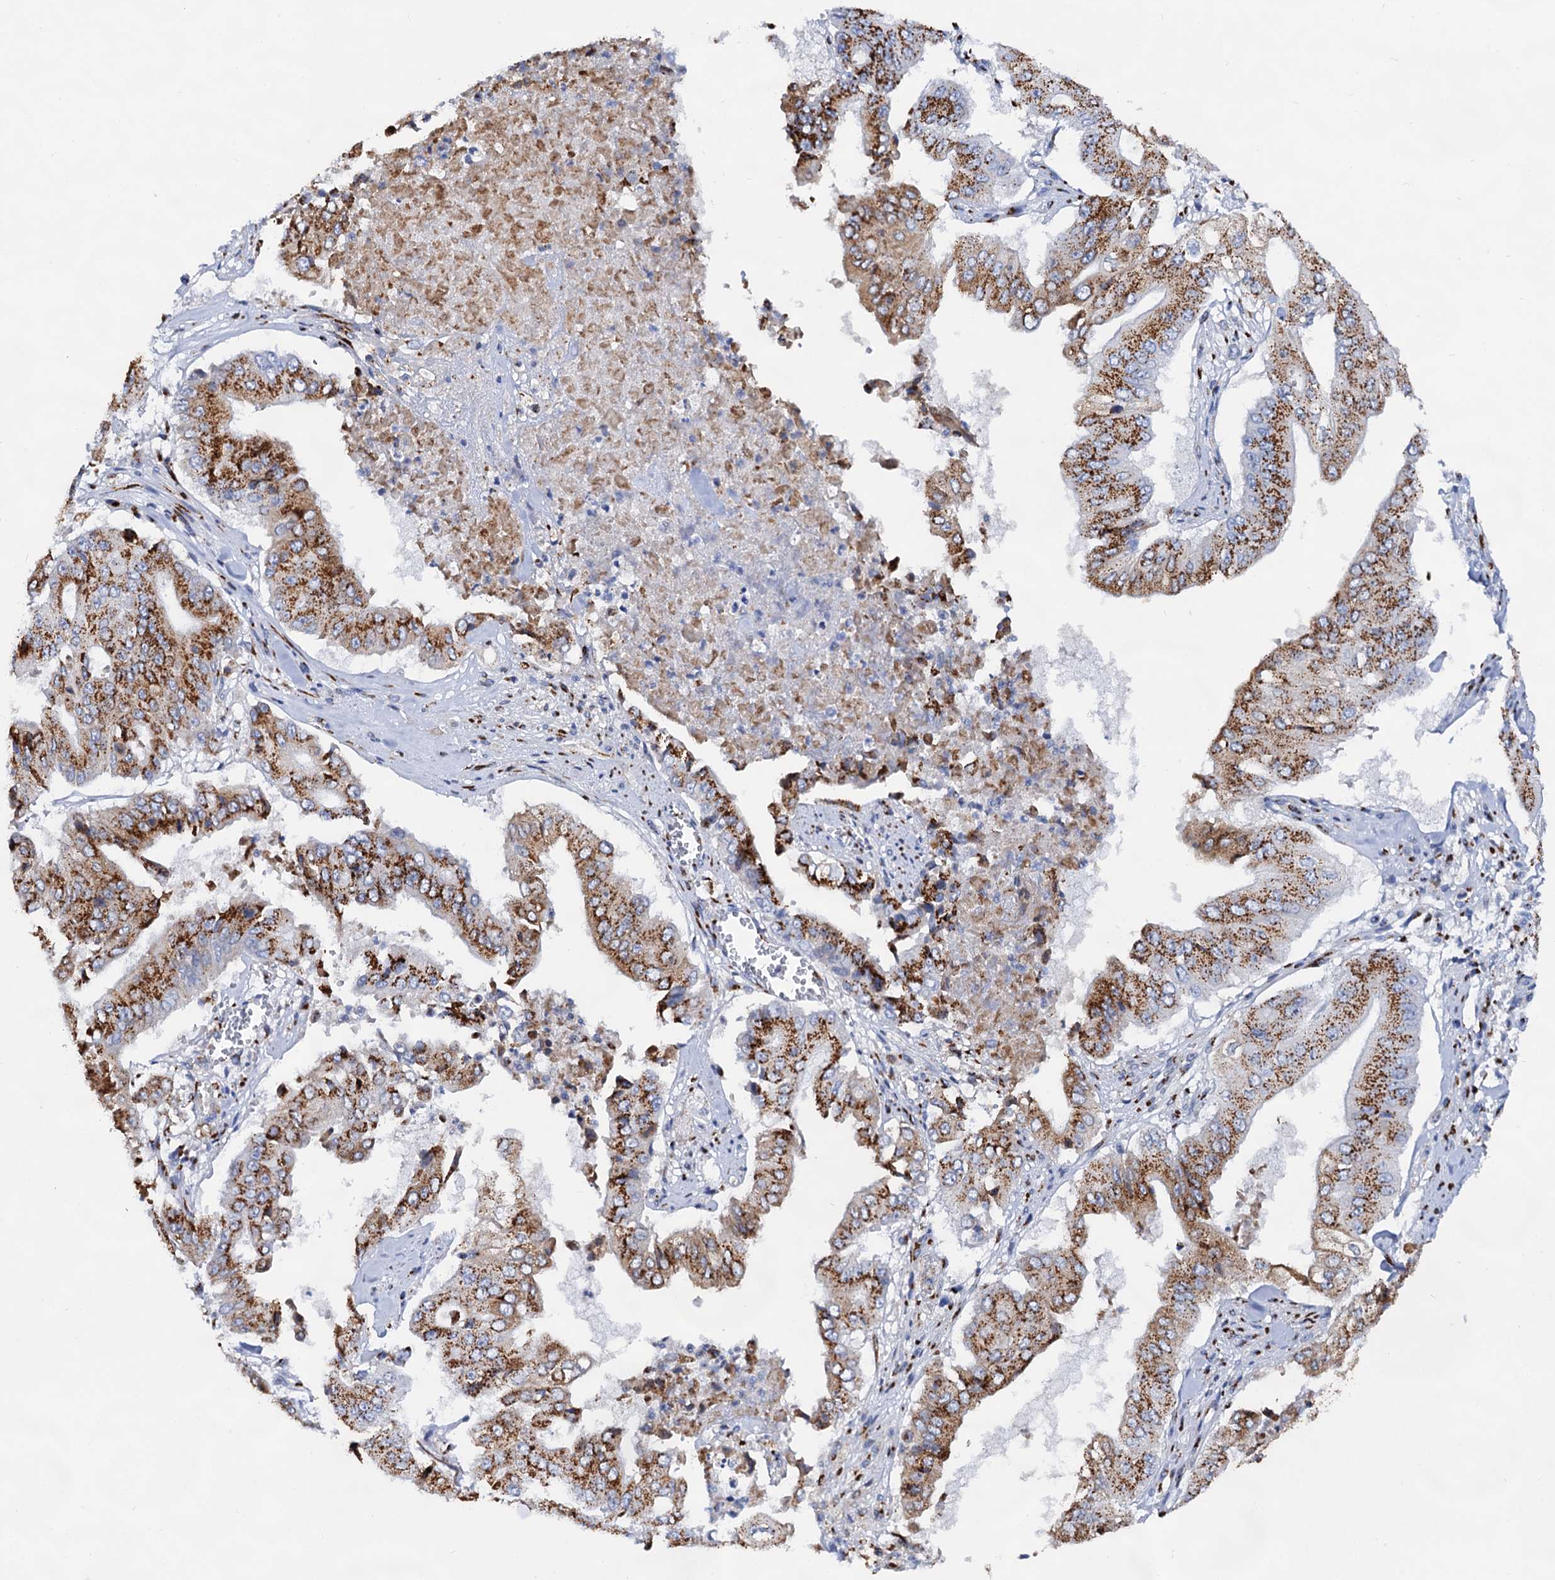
{"staining": {"intensity": "strong", "quantity": ">75%", "location": "cytoplasmic/membranous"}, "tissue": "pancreatic cancer", "cell_type": "Tumor cells", "image_type": "cancer", "snomed": [{"axis": "morphology", "description": "Adenocarcinoma, NOS"}, {"axis": "topography", "description": "Pancreas"}], "caption": "A histopathology image showing strong cytoplasmic/membranous staining in about >75% of tumor cells in pancreatic cancer, as visualized by brown immunohistochemical staining.", "gene": "TM9SF3", "patient": {"sex": "female", "age": 77}}